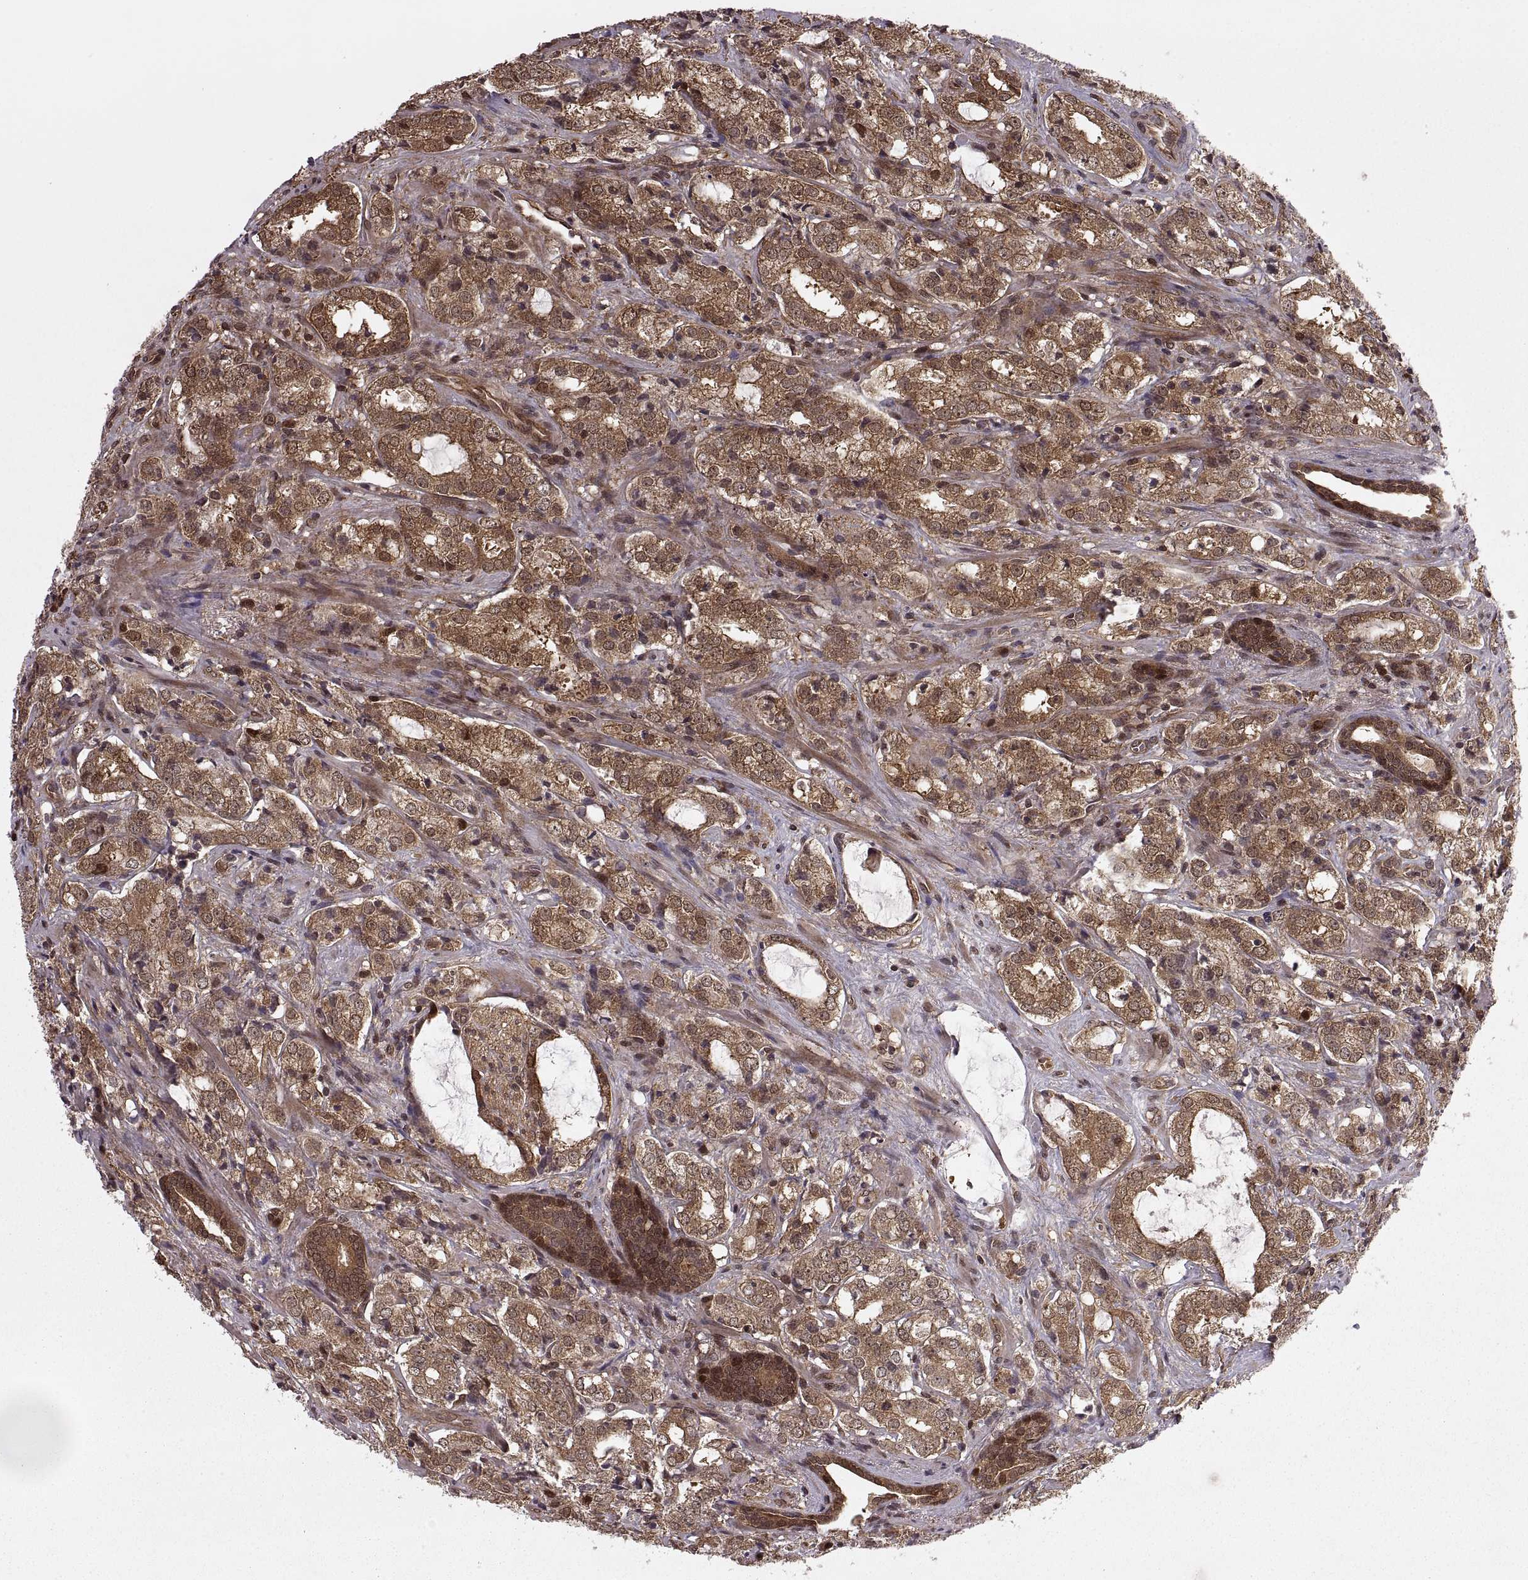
{"staining": {"intensity": "moderate", "quantity": ">75%", "location": "cytoplasmic/membranous"}, "tissue": "prostate cancer", "cell_type": "Tumor cells", "image_type": "cancer", "snomed": [{"axis": "morphology", "description": "Adenocarcinoma, NOS"}, {"axis": "topography", "description": "Prostate"}], "caption": "Prostate cancer (adenocarcinoma) stained with a protein marker exhibits moderate staining in tumor cells.", "gene": "DEDD", "patient": {"sex": "male", "age": 66}}